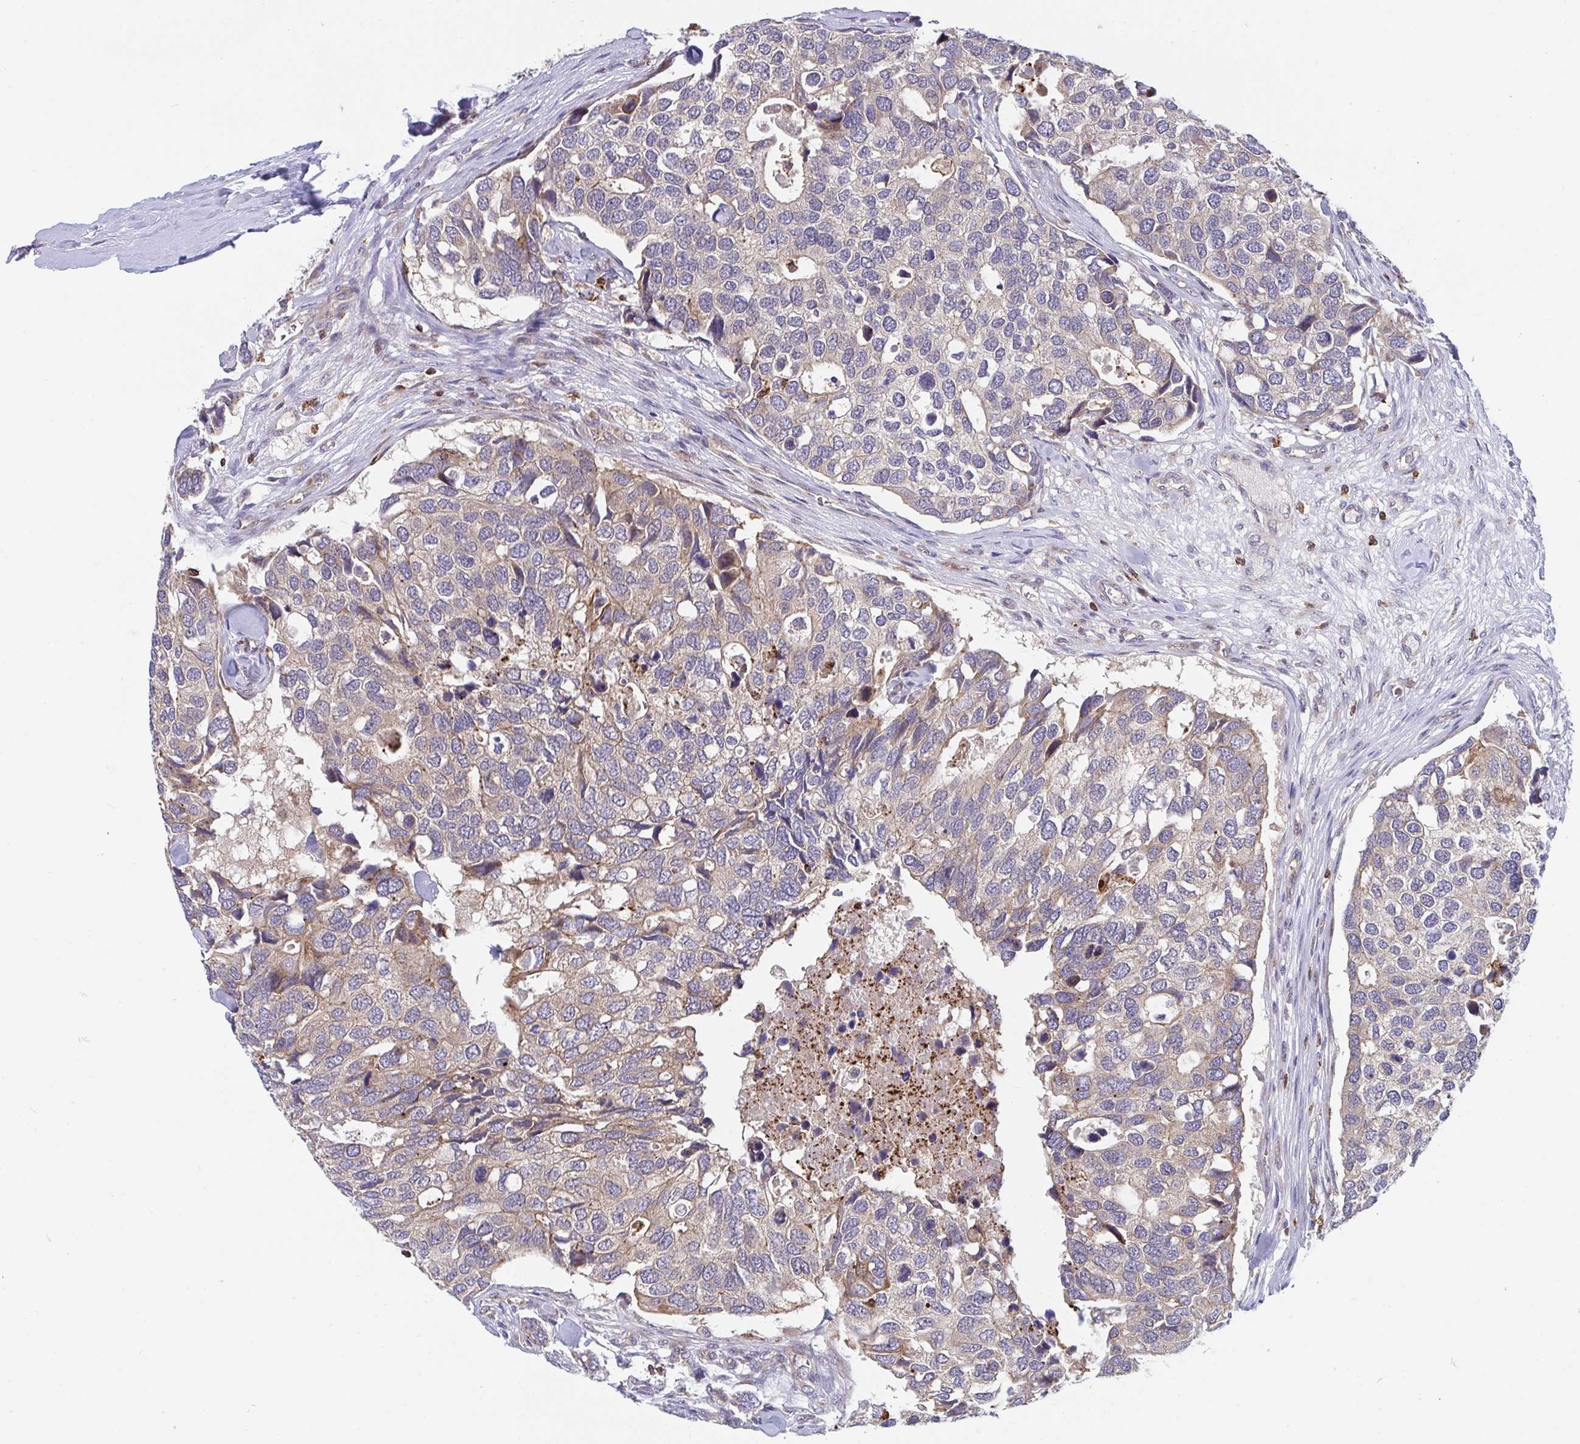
{"staining": {"intensity": "weak", "quantity": "<25%", "location": "cytoplasmic/membranous"}, "tissue": "breast cancer", "cell_type": "Tumor cells", "image_type": "cancer", "snomed": [{"axis": "morphology", "description": "Duct carcinoma"}, {"axis": "topography", "description": "Breast"}], "caption": "Tumor cells show no significant expression in infiltrating ductal carcinoma (breast).", "gene": "FRMD3", "patient": {"sex": "female", "age": 83}}